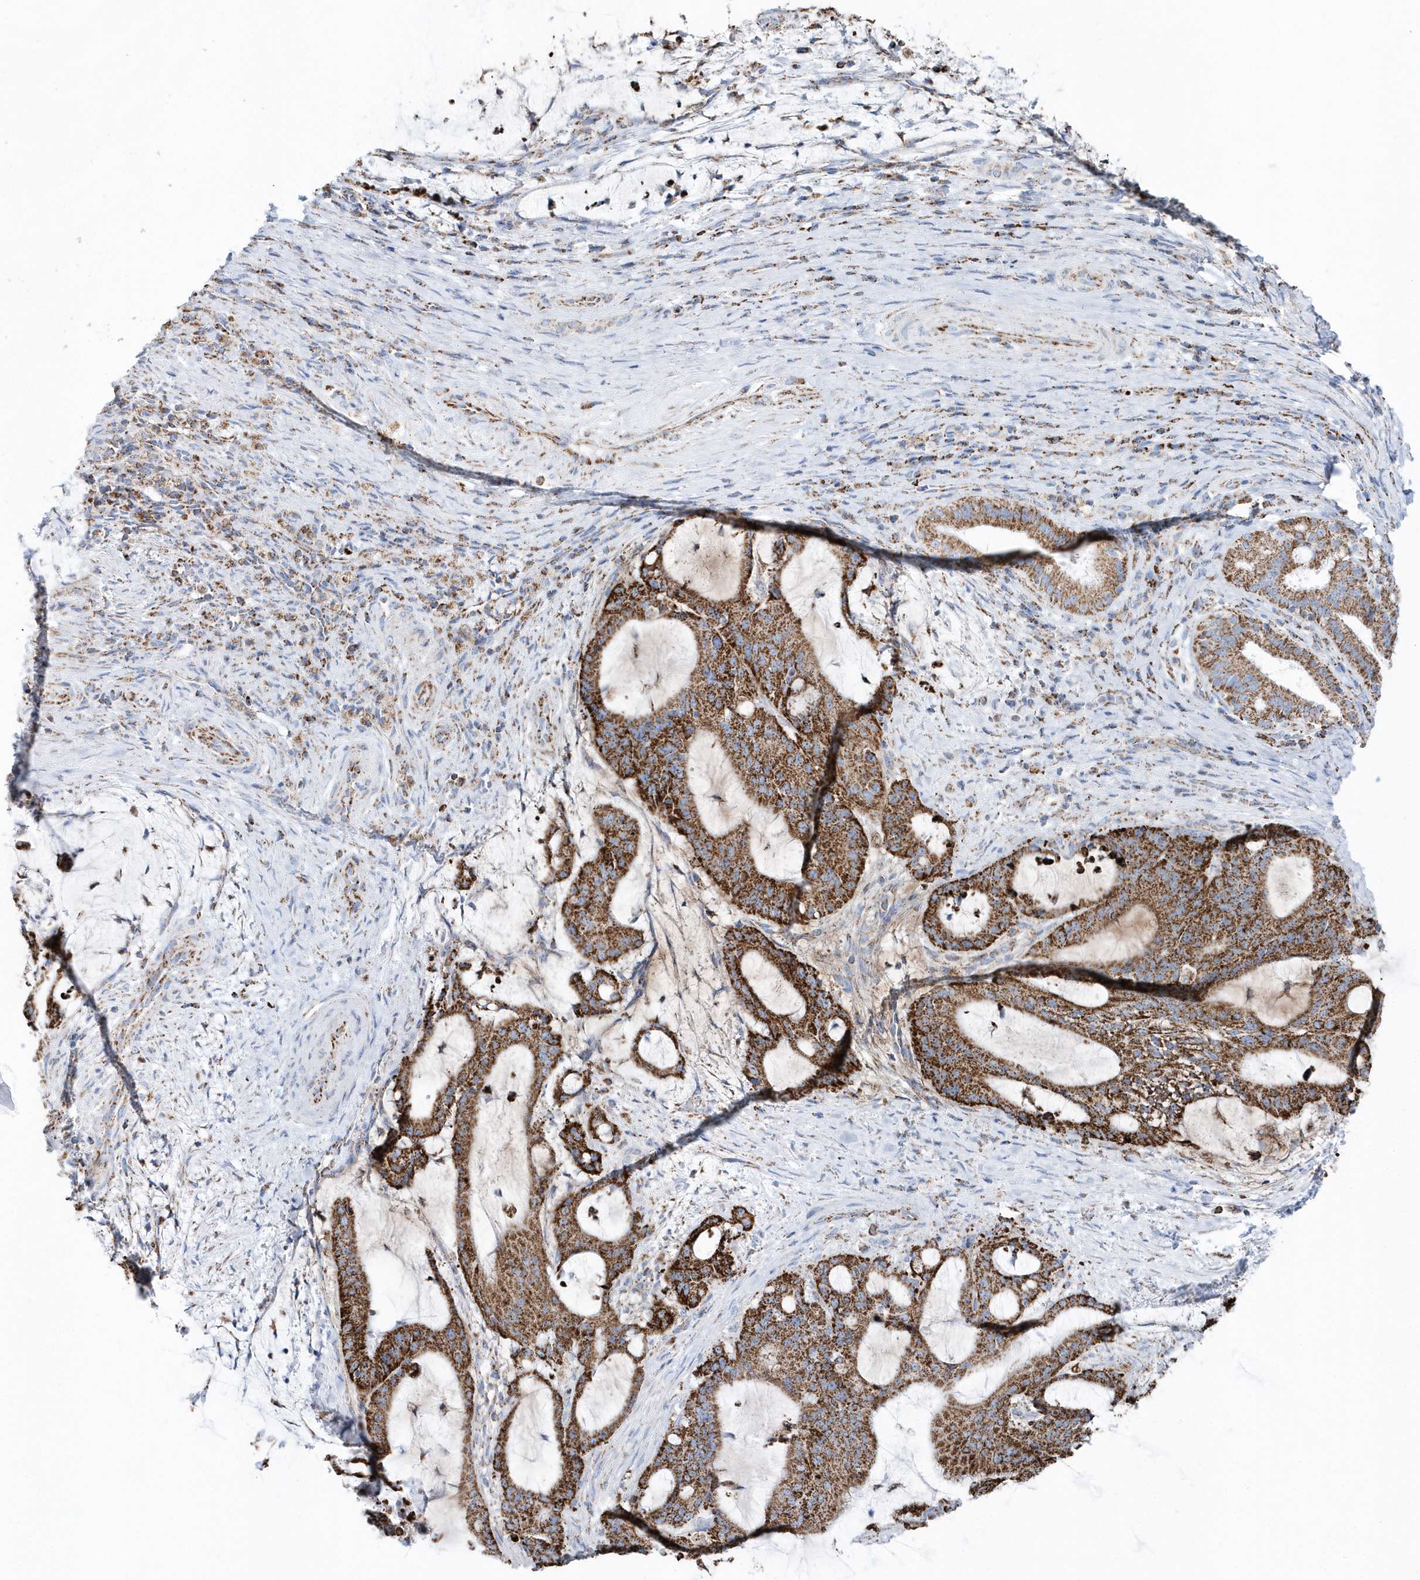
{"staining": {"intensity": "strong", "quantity": ">75%", "location": "cytoplasmic/membranous"}, "tissue": "liver cancer", "cell_type": "Tumor cells", "image_type": "cancer", "snomed": [{"axis": "morphology", "description": "Normal tissue, NOS"}, {"axis": "morphology", "description": "Cholangiocarcinoma"}, {"axis": "topography", "description": "Liver"}, {"axis": "topography", "description": "Peripheral nerve tissue"}], "caption": "Strong cytoplasmic/membranous expression is appreciated in approximately >75% of tumor cells in liver cancer.", "gene": "TMCO6", "patient": {"sex": "female", "age": 73}}